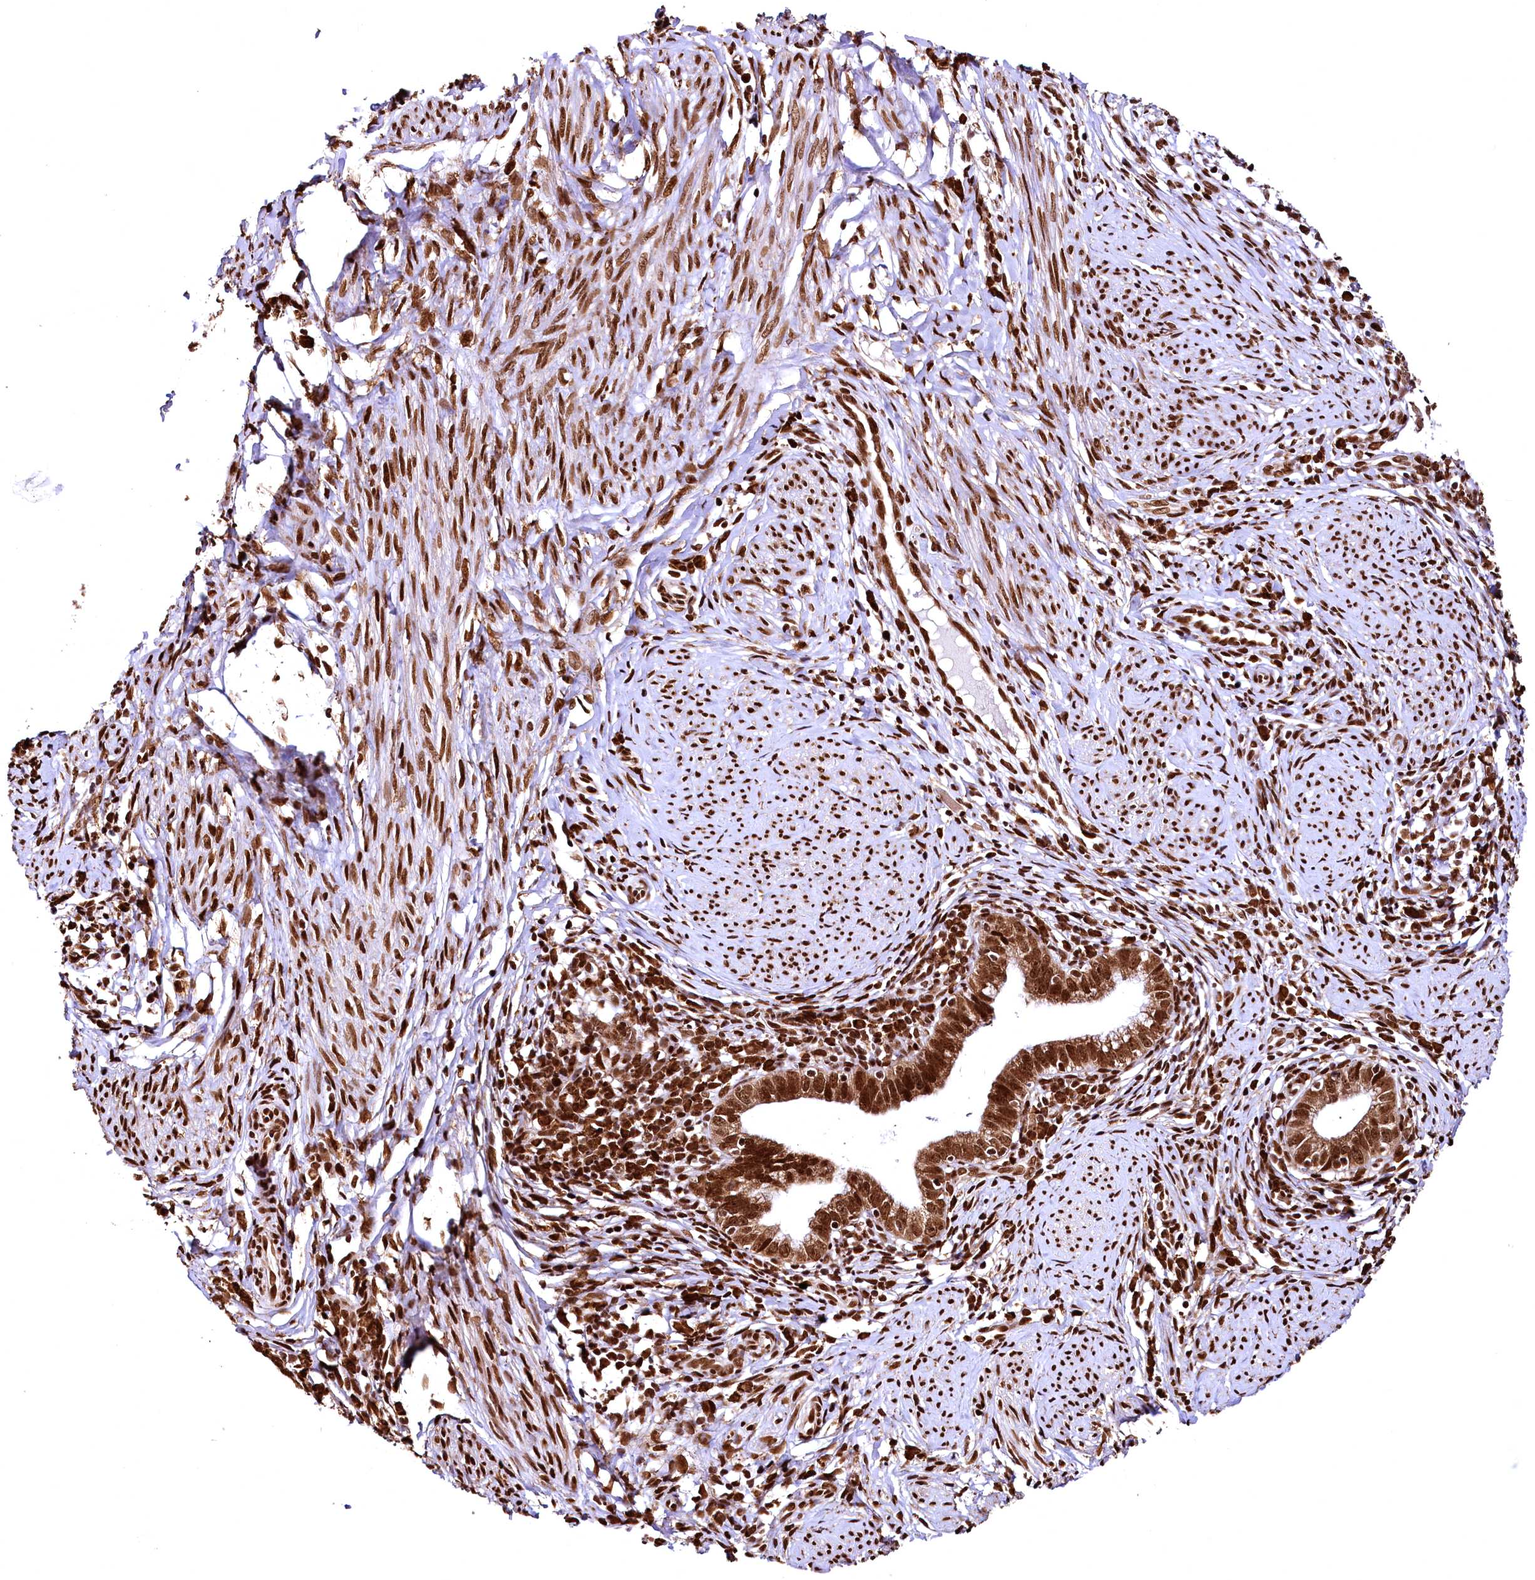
{"staining": {"intensity": "strong", "quantity": ">75%", "location": "cytoplasmic/membranous,nuclear"}, "tissue": "cervical cancer", "cell_type": "Tumor cells", "image_type": "cancer", "snomed": [{"axis": "morphology", "description": "Adenocarcinoma, NOS"}, {"axis": "topography", "description": "Cervix"}], "caption": "Tumor cells display strong cytoplasmic/membranous and nuclear expression in about >75% of cells in cervical cancer. The protein of interest is shown in brown color, while the nuclei are stained blue.", "gene": "PDS5B", "patient": {"sex": "female", "age": 36}}